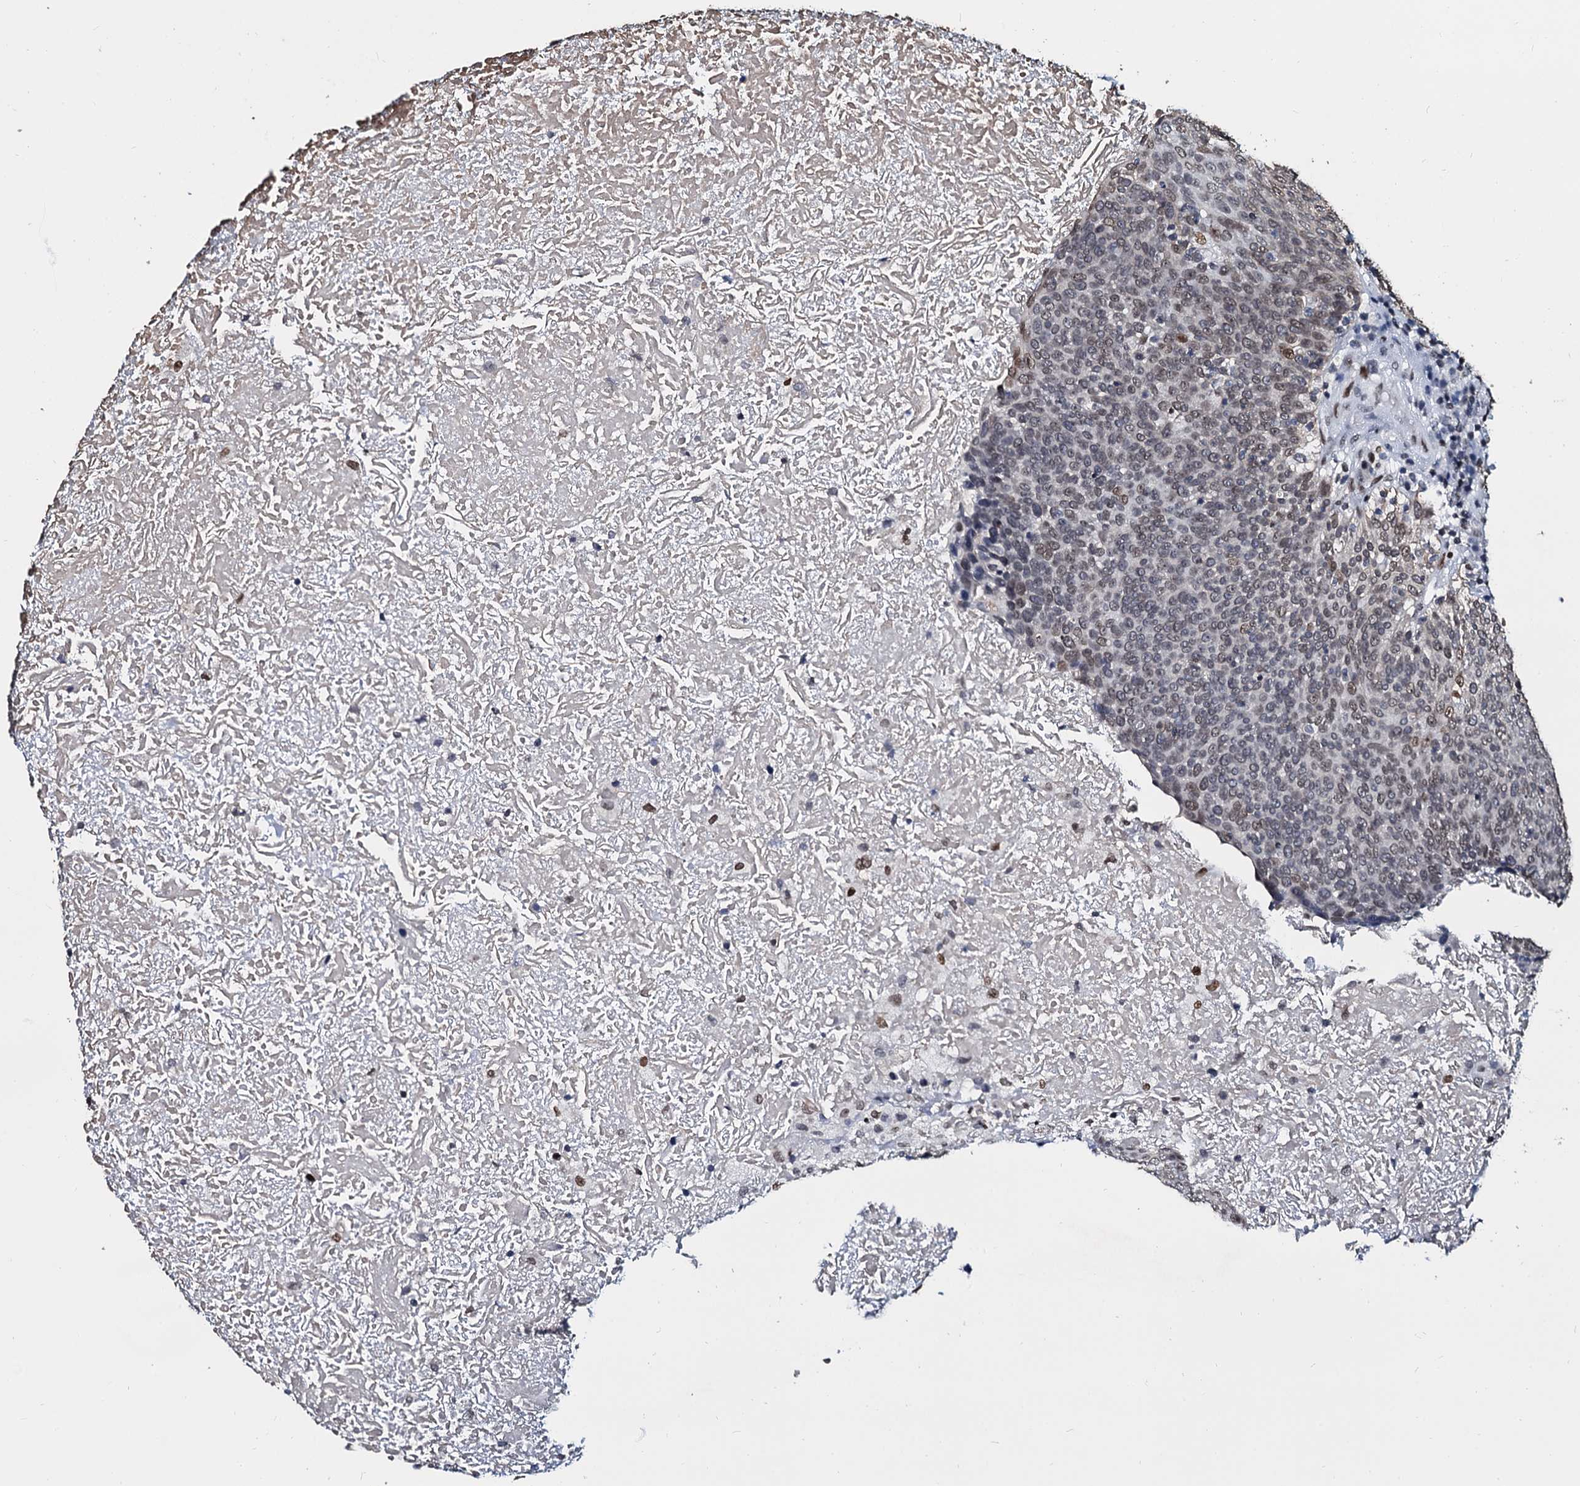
{"staining": {"intensity": "weak", "quantity": "25%-75%", "location": "nuclear"}, "tissue": "head and neck cancer", "cell_type": "Tumor cells", "image_type": "cancer", "snomed": [{"axis": "morphology", "description": "Squamous cell carcinoma, NOS"}, {"axis": "morphology", "description": "Squamous cell carcinoma, metastatic, NOS"}, {"axis": "topography", "description": "Lymph node"}, {"axis": "topography", "description": "Head-Neck"}], "caption": "The photomicrograph reveals staining of squamous cell carcinoma (head and neck), revealing weak nuclear protein positivity (brown color) within tumor cells.", "gene": "CMAS", "patient": {"sex": "male", "age": 62}}